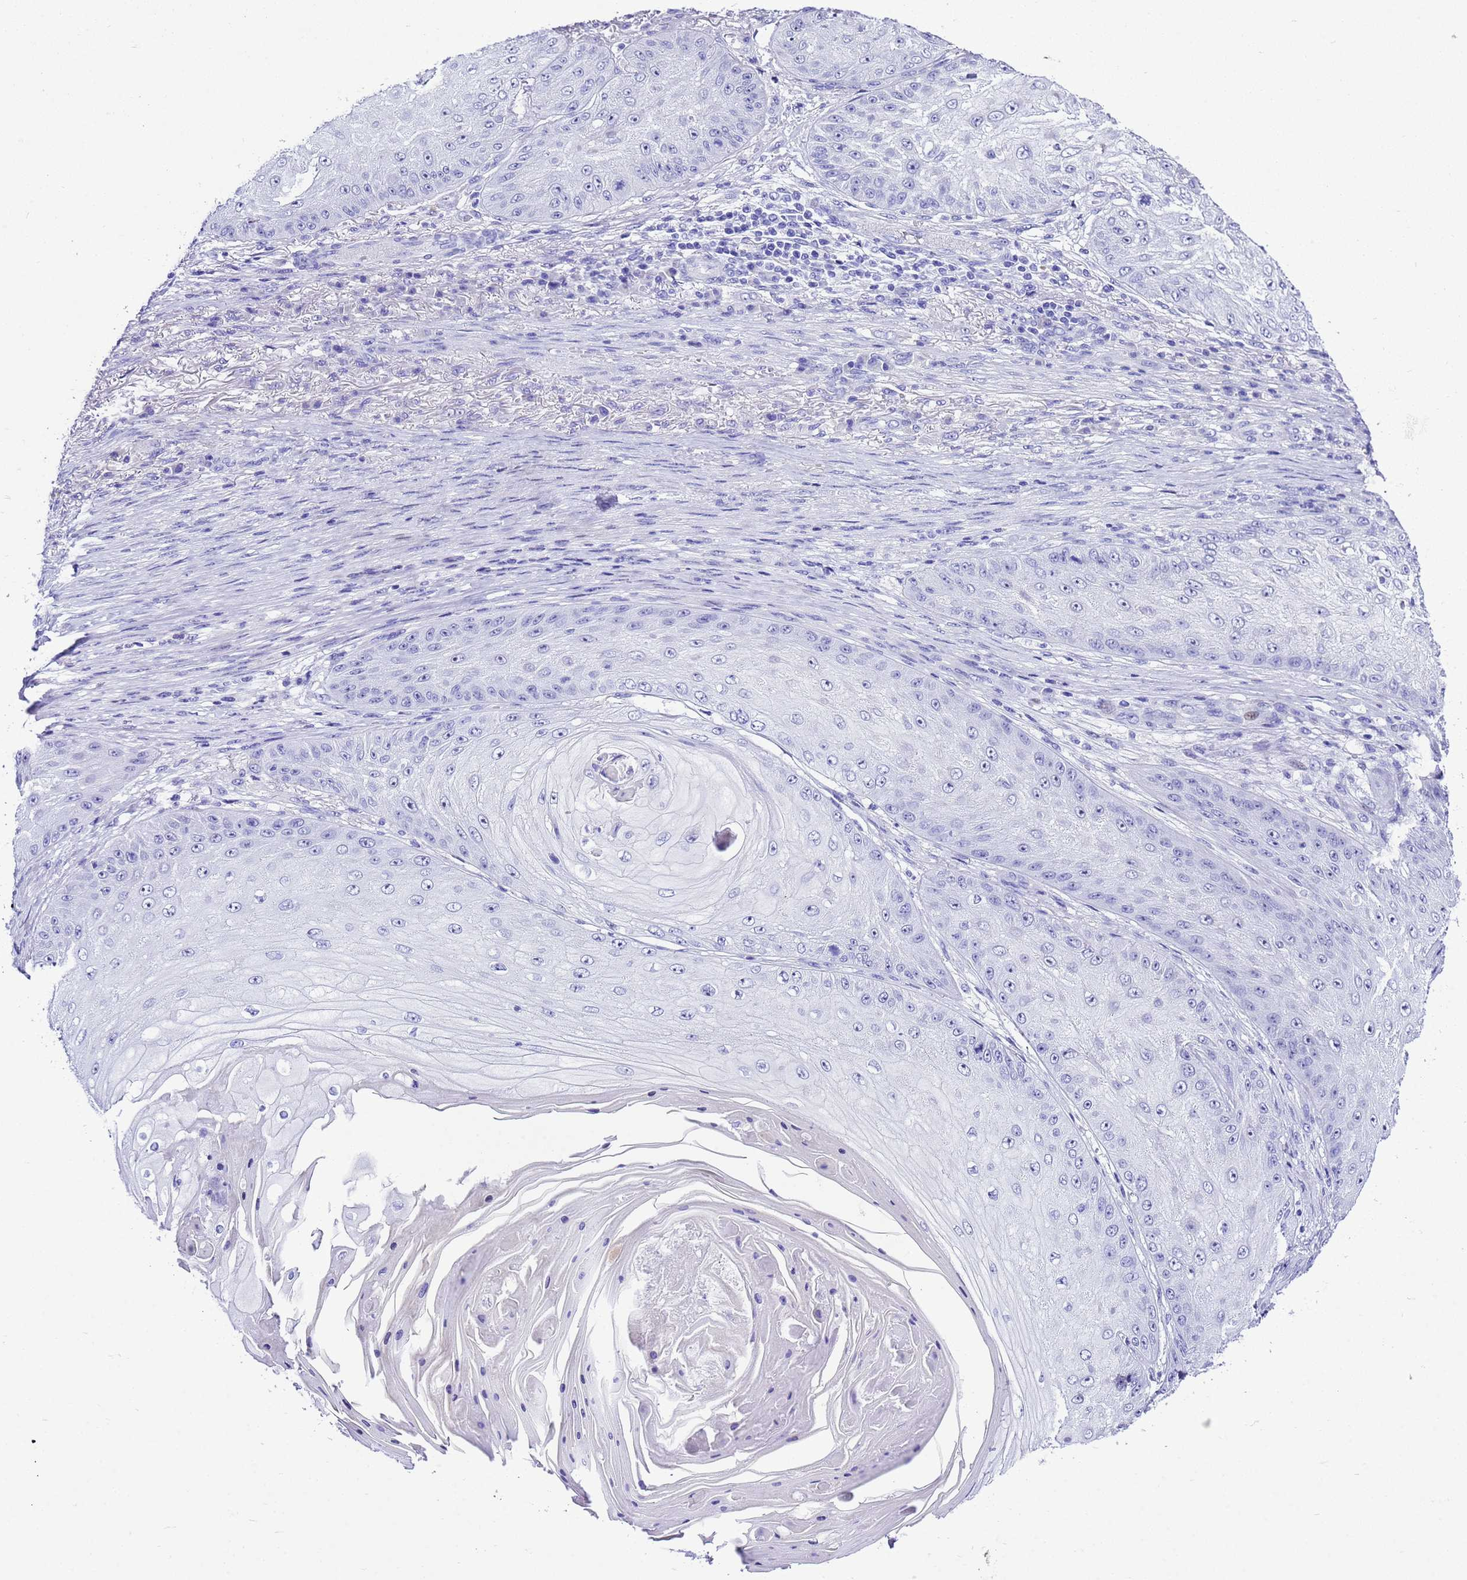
{"staining": {"intensity": "negative", "quantity": "none", "location": "none"}, "tissue": "skin cancer", "cell_type": "Tumor cells", "image_type": "cancer", "snomed": [{"axis": "morphology", "description": "Squamous cell carcinoma, NOS"}, {"axis": "topography", "description": "Skin"}], "caption": "IHC image of neoplastic tissue: human skin cancer stained with DAB demonstrates no significant protein staining in tumor cells.", "gene": "UGT2B10", "patient": {"sex": "male", "age": 70}}